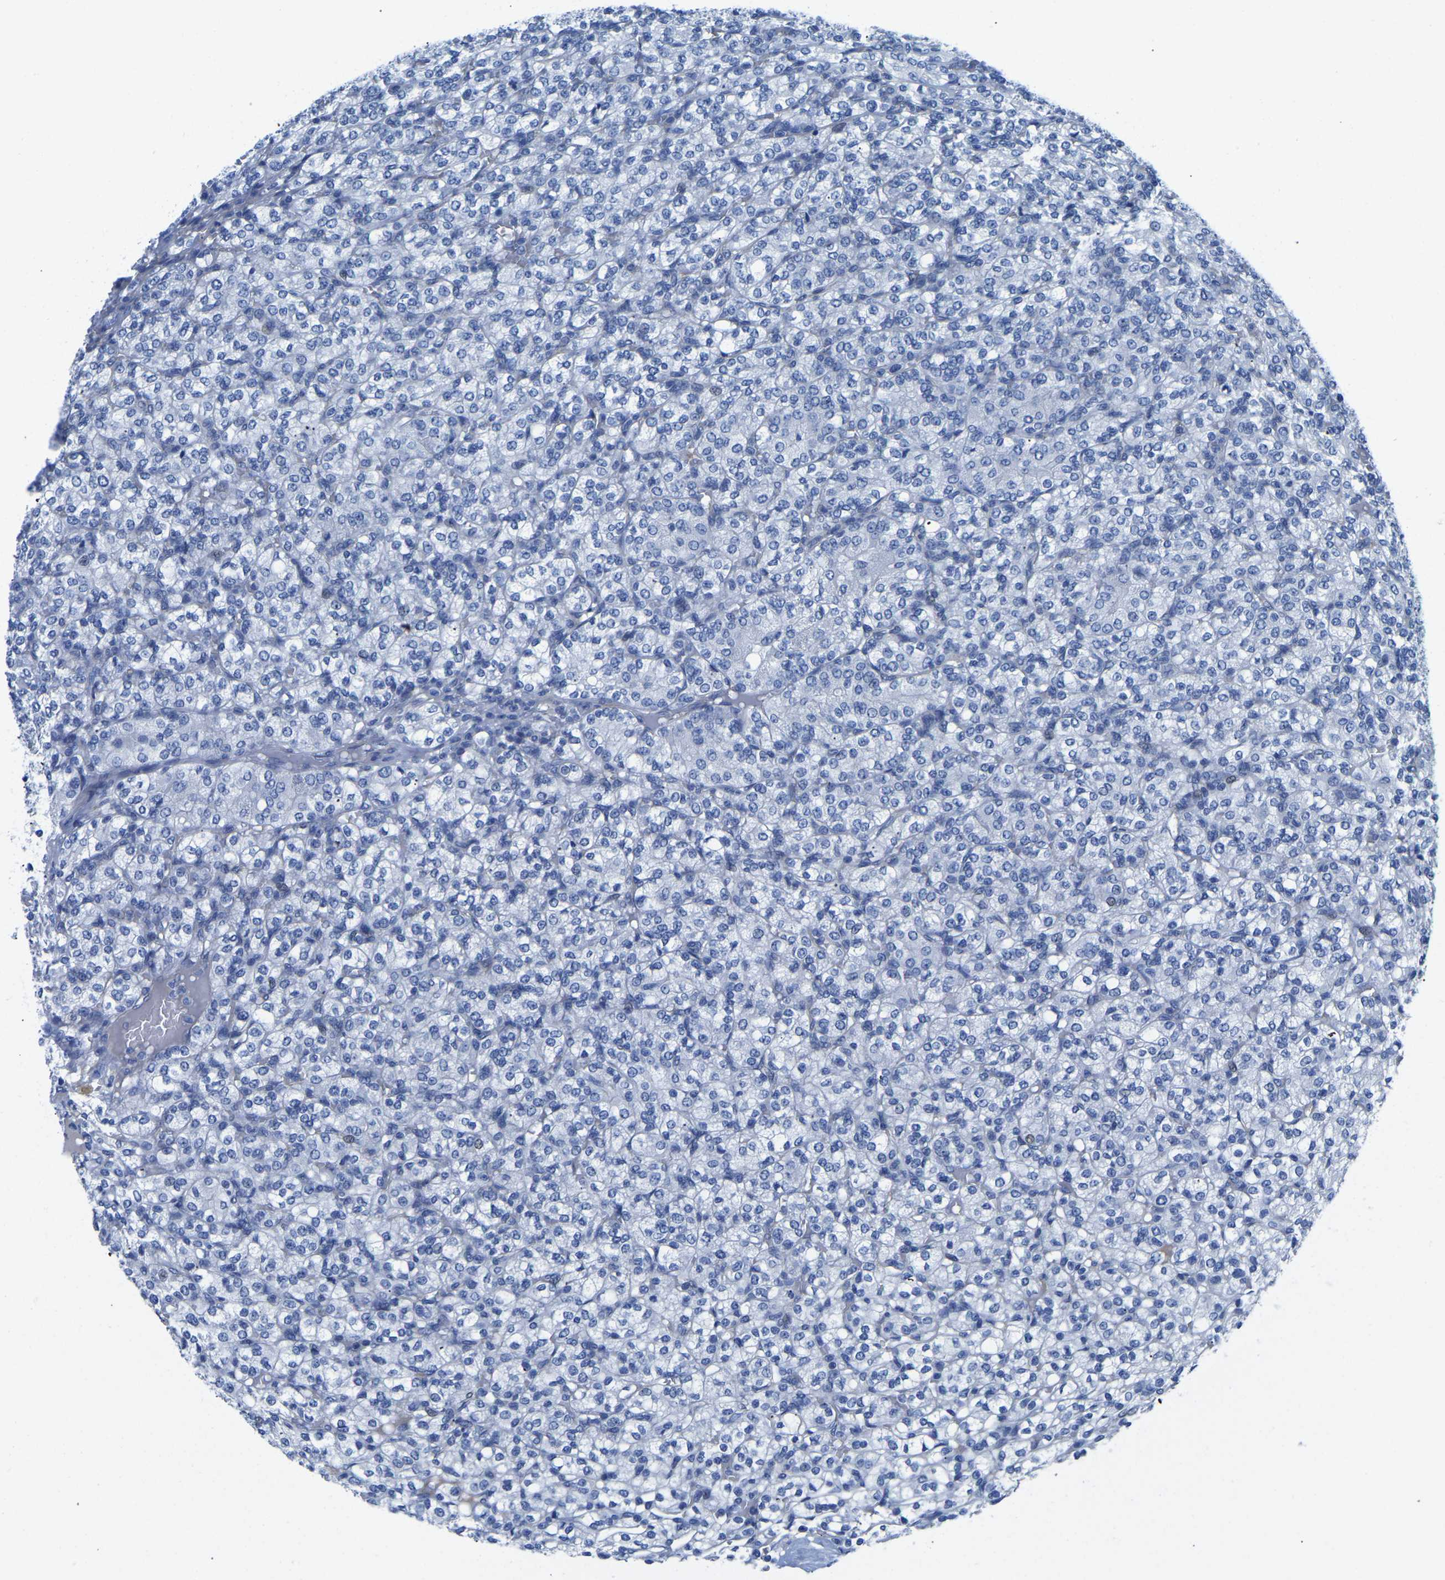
{"staining": {"intensity": "negative", "quantity": "none", "location": "none"}, "tissue": "renal cancer", "cell_type": "Tumor cells", "image_type": "cancer", "snomed": [{"axis": "morphology", "description": "Adenocarcinoma, NOS"}, {"axis": "topography", "description": "Kidney"}], "caption": "Image shows no protein positivity in tumor cells of adenocarcinoma (renal) tissue. Brightfield microscopy of immunohistochemistry stained with DAB (3,3'-diaminobenzidine) (brown) and hematoxylin (blue), captured at high magnification.", "gene": "UPK3A", "patient": {"sex": "male", "age": 77}}